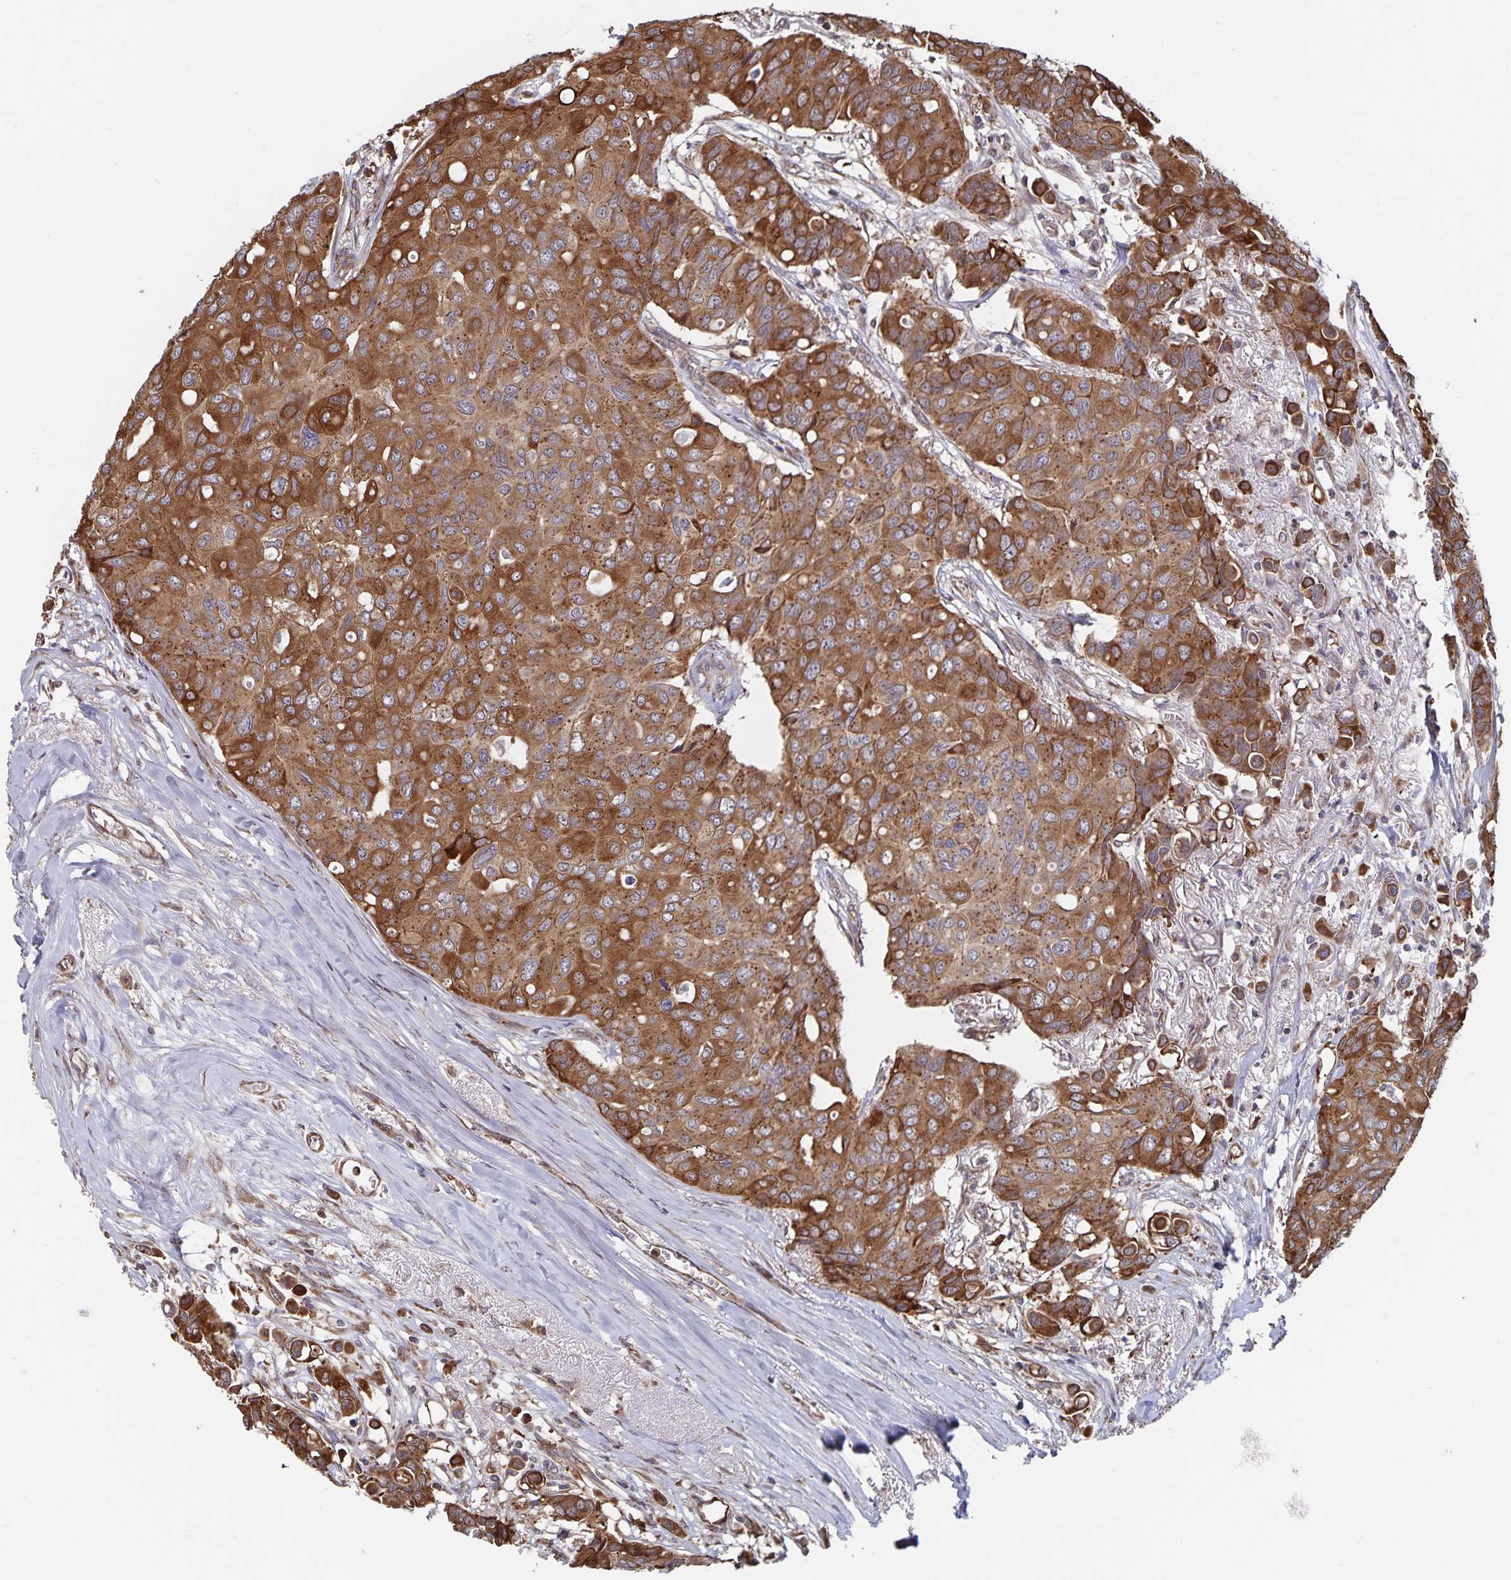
{"staining": {"intensity": "strong", "quantity": ">75%", "location": "cytoplasmic/membranous"}, "tissue": "breast cancer", "cell_type": "Tumor cells", "image_type": "cancer", "snomed": [{"axis": "morphology", "description": "Duct carcinoma"}, {"axis": "topography", "description": "Breast"}], "caption": "A brown stain highlights strong cytoplasmic/membranous positivity of a protein in human invasive ductal carcinoma (breast) tumor cells.", "gene": "ACACA", "patient": {"sex": "female", "age": 54}}